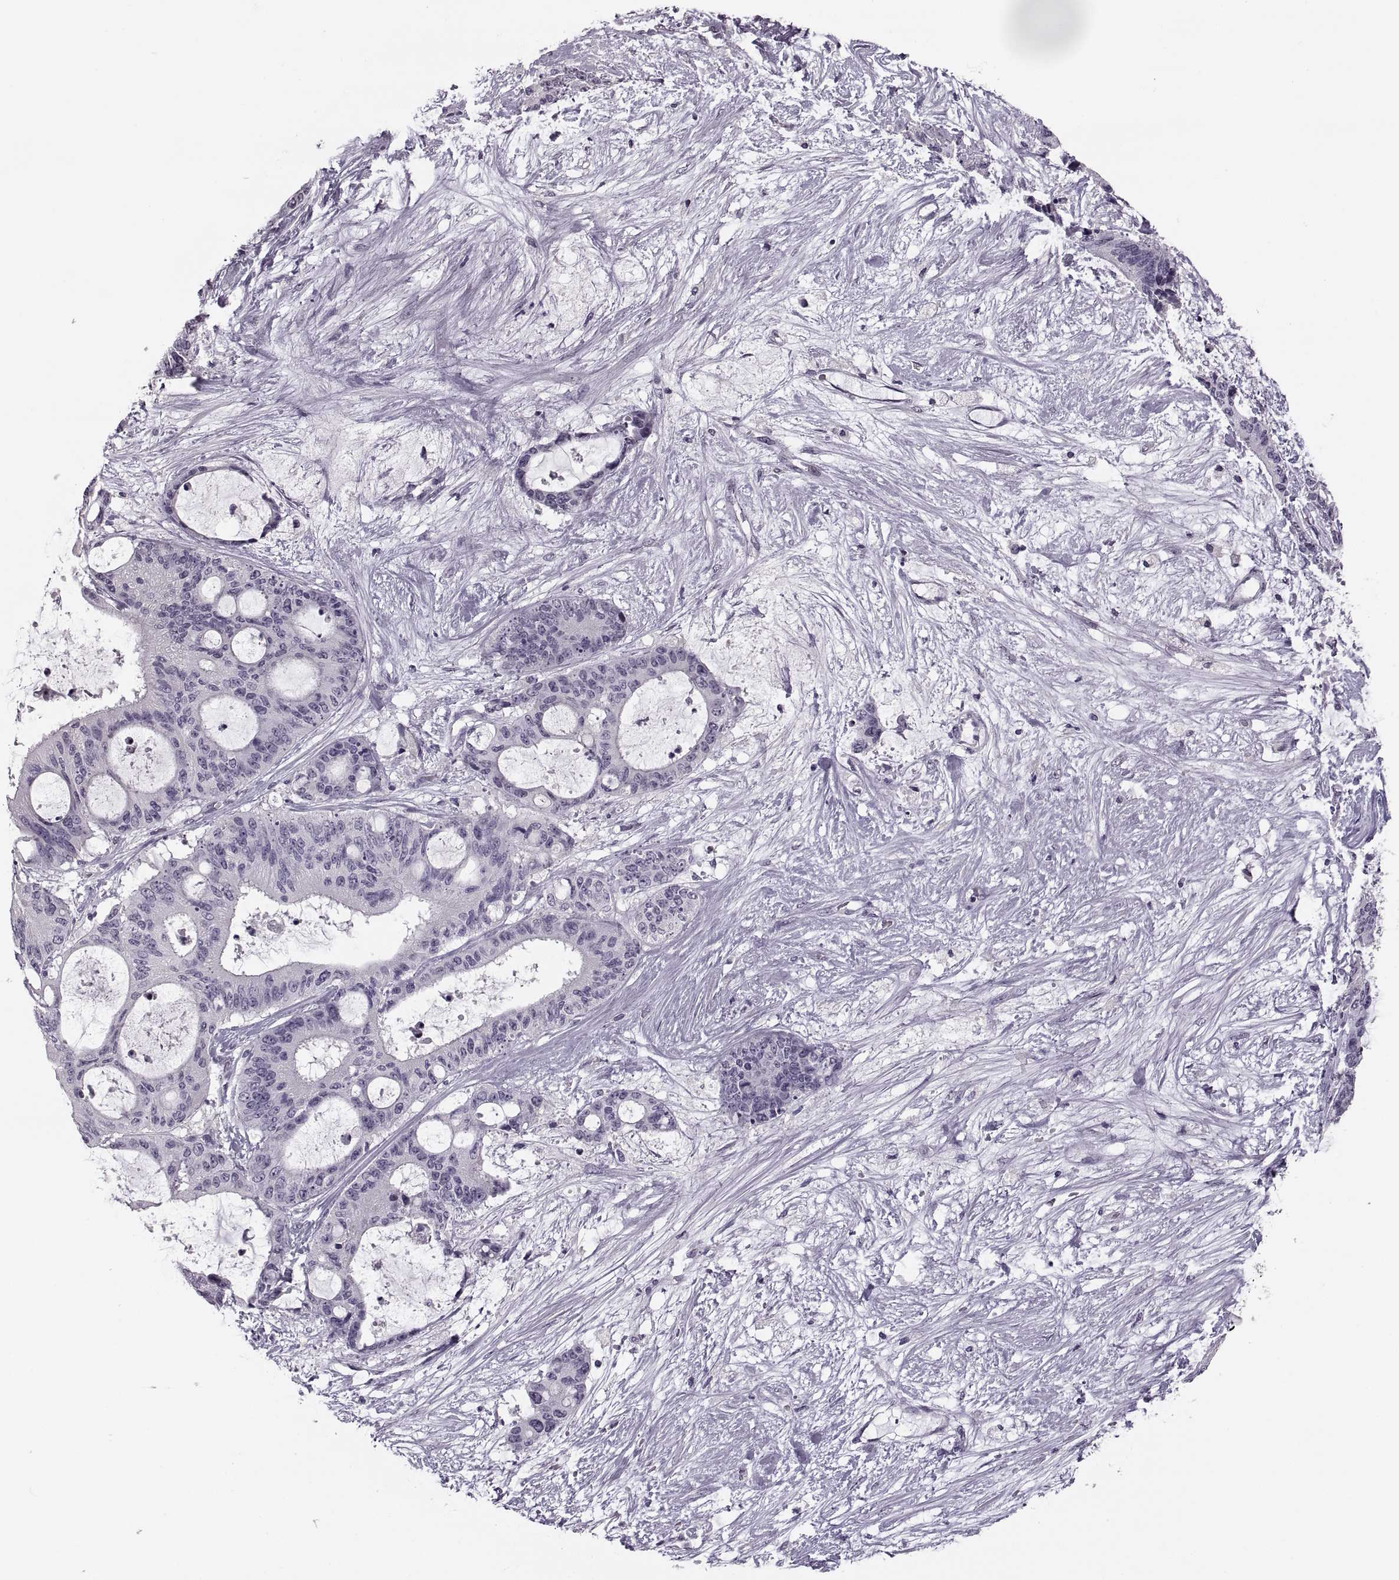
{"staining": {"intensity": "negative", "quantity": "none", "location": "none"}, "tissue": "liver cancer", "cell_type": "Tumor cells", "image_type": "cancer", "snomed": [{"axis": "morphology", "description": "Normal tissue, NOS"}, {"axis": "morphology", "description": "Cholangiocarcinoma"}, {"axis": "topography", "description": "Liver"}, {"axis": "topography", "description": "Peripheral nerve tissue"}], "caption": "Immunohistochemistry of human liver cancer displays no expression in tumor cells.", "gene": "PAGE5", "patient": {"sex": "female", "age": 73}}